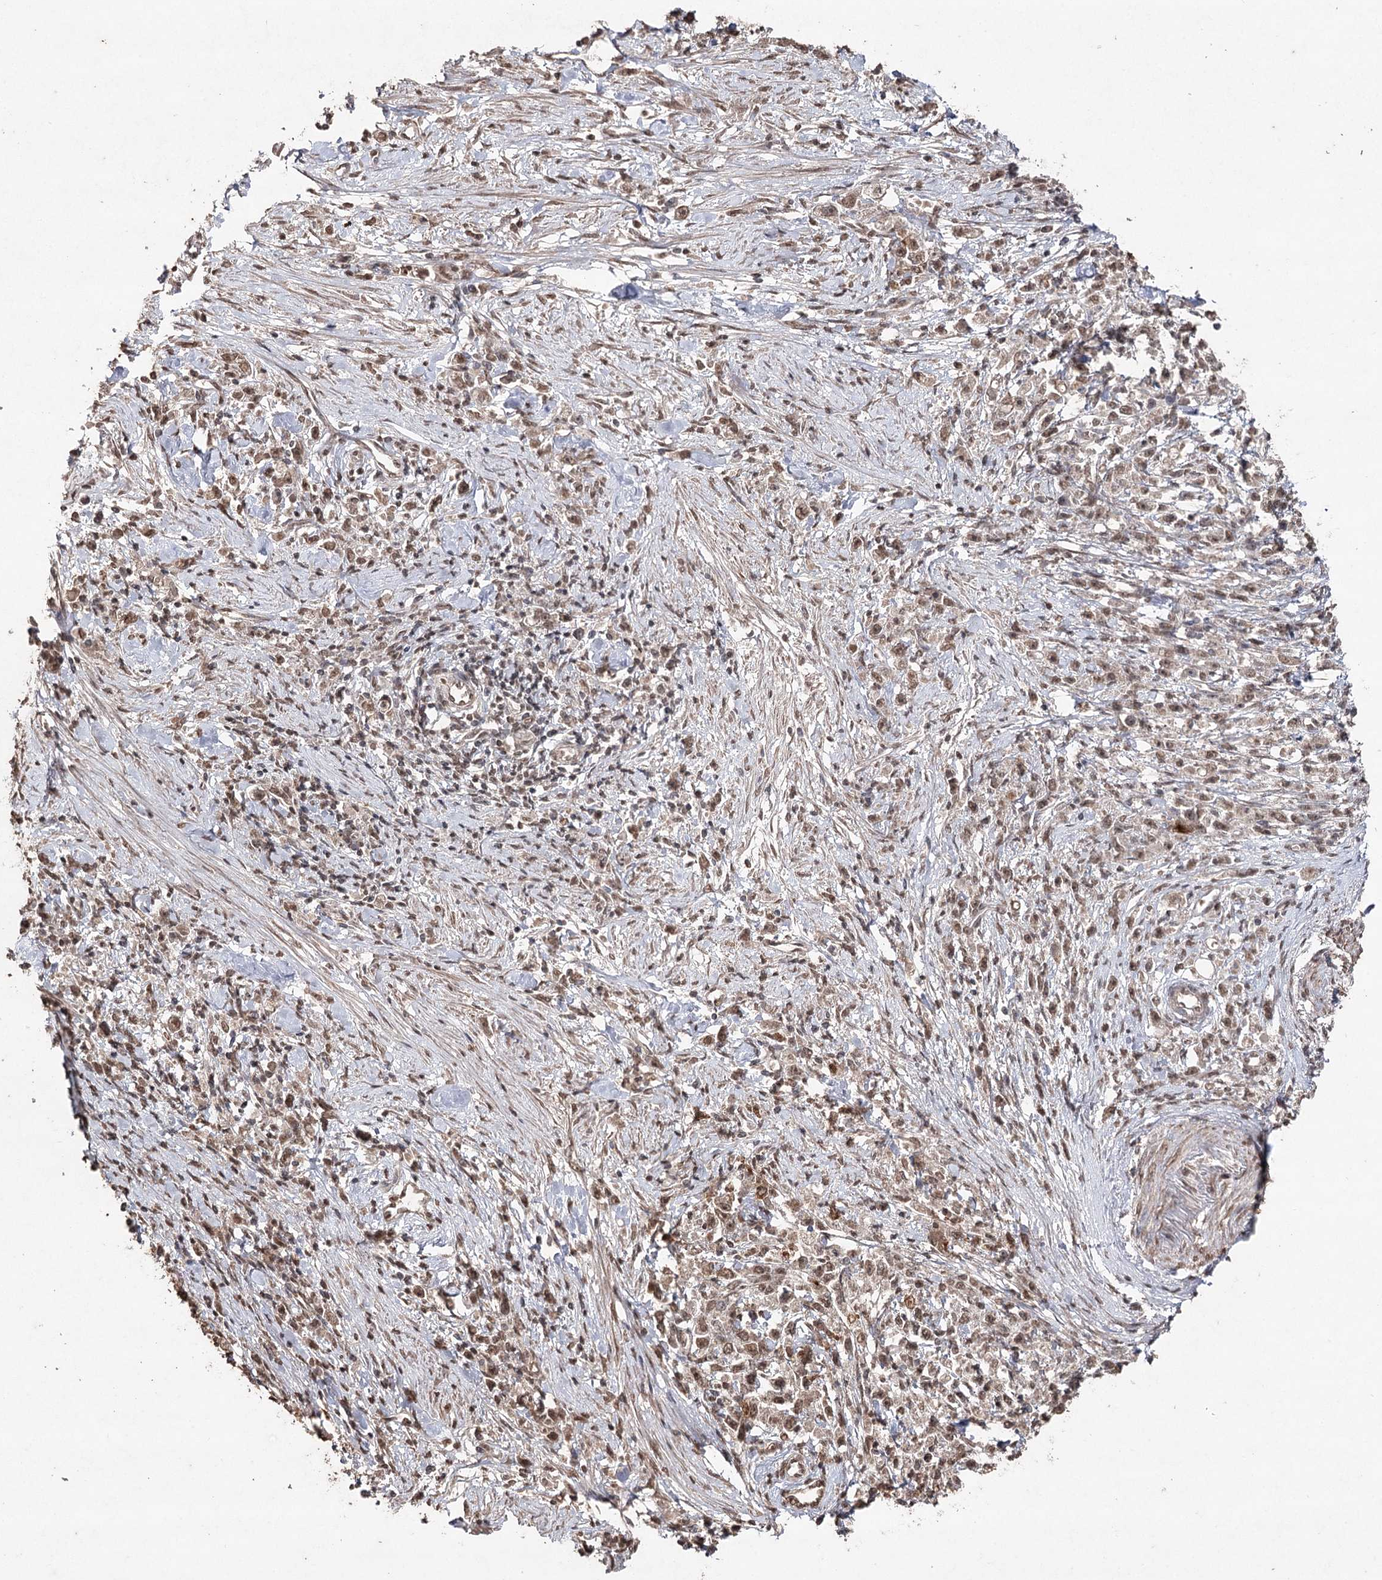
{"staining": {"intensity": "weak", "quantity": ">75%", "location": "nuclear"}, "tissue": "stomach cancer", "cell_type": "Tumor cells", "image_type": "cancer", "snomed": [{"axis": "morphology", "description": "Adenocarcinoma, NOS"}, {"axis": "topography", "description": "Stomach"}], "caption": "Adenocarcinoma (stomach) stained with immunohistochemistry (IHC) demonstrates weak nuclear positivity in about >75% of tumor cells.", "gene": "ATG14", "patient": {"sex": "female", "age": 59}}